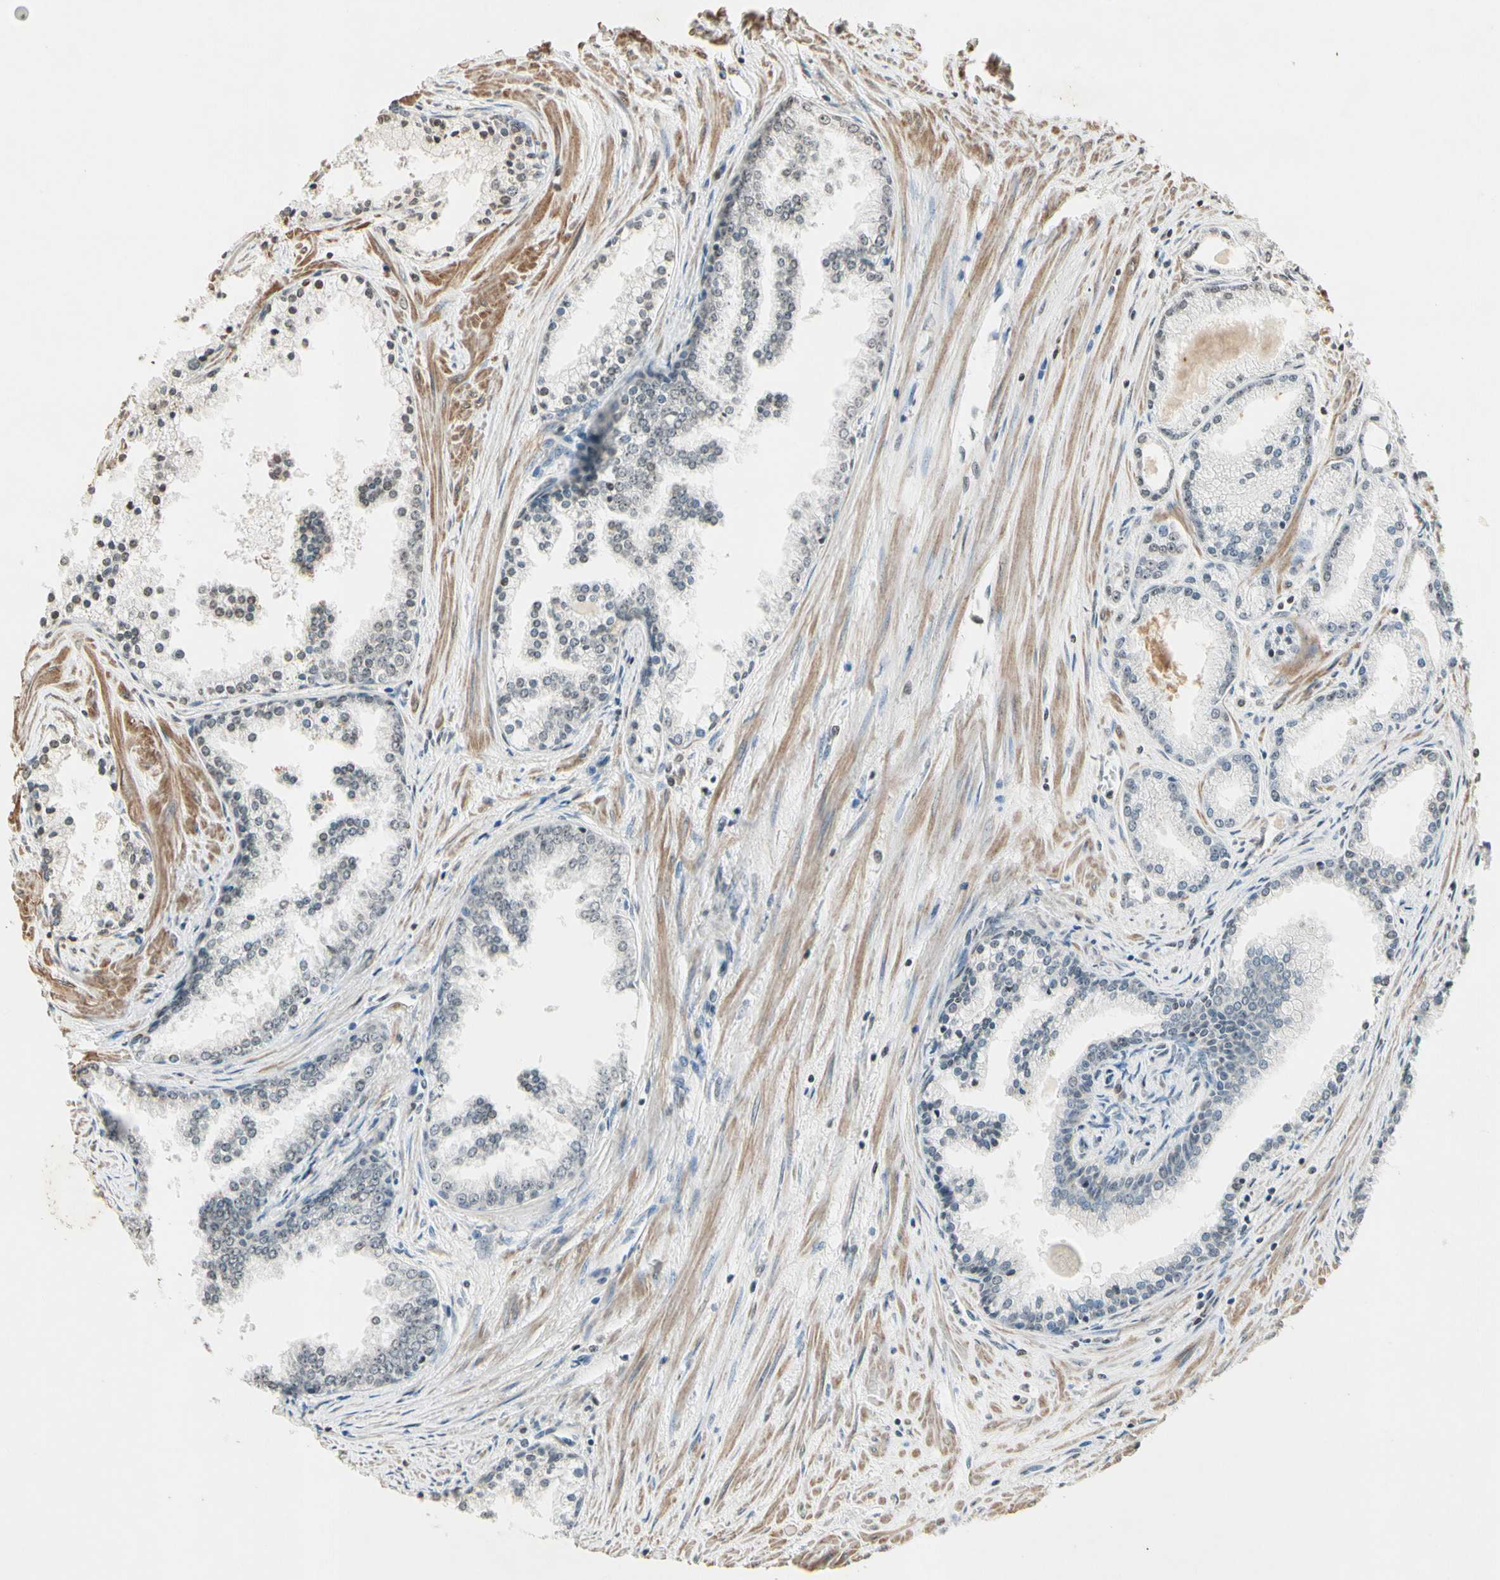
{"staining": {"intensity": "weak", "quantity": "<25%", "location": "nuclear"}, "tissue": "prostate cancer", "cell_type": "Tumor cells", "image_type": "cancer", "snomed": [{"axis": "morphology", "description": "Adenocarcinoma, High grade"}, {"axis": "topography", "description": "Prostate"}], "caption": "Histopathology image shows no protein positivity in tumor cells of prostate cancer (adenocarcinoma (high-grade)) tissue.", "gene": "TOP1", "patient": {"sex": "male", "age": 61}}